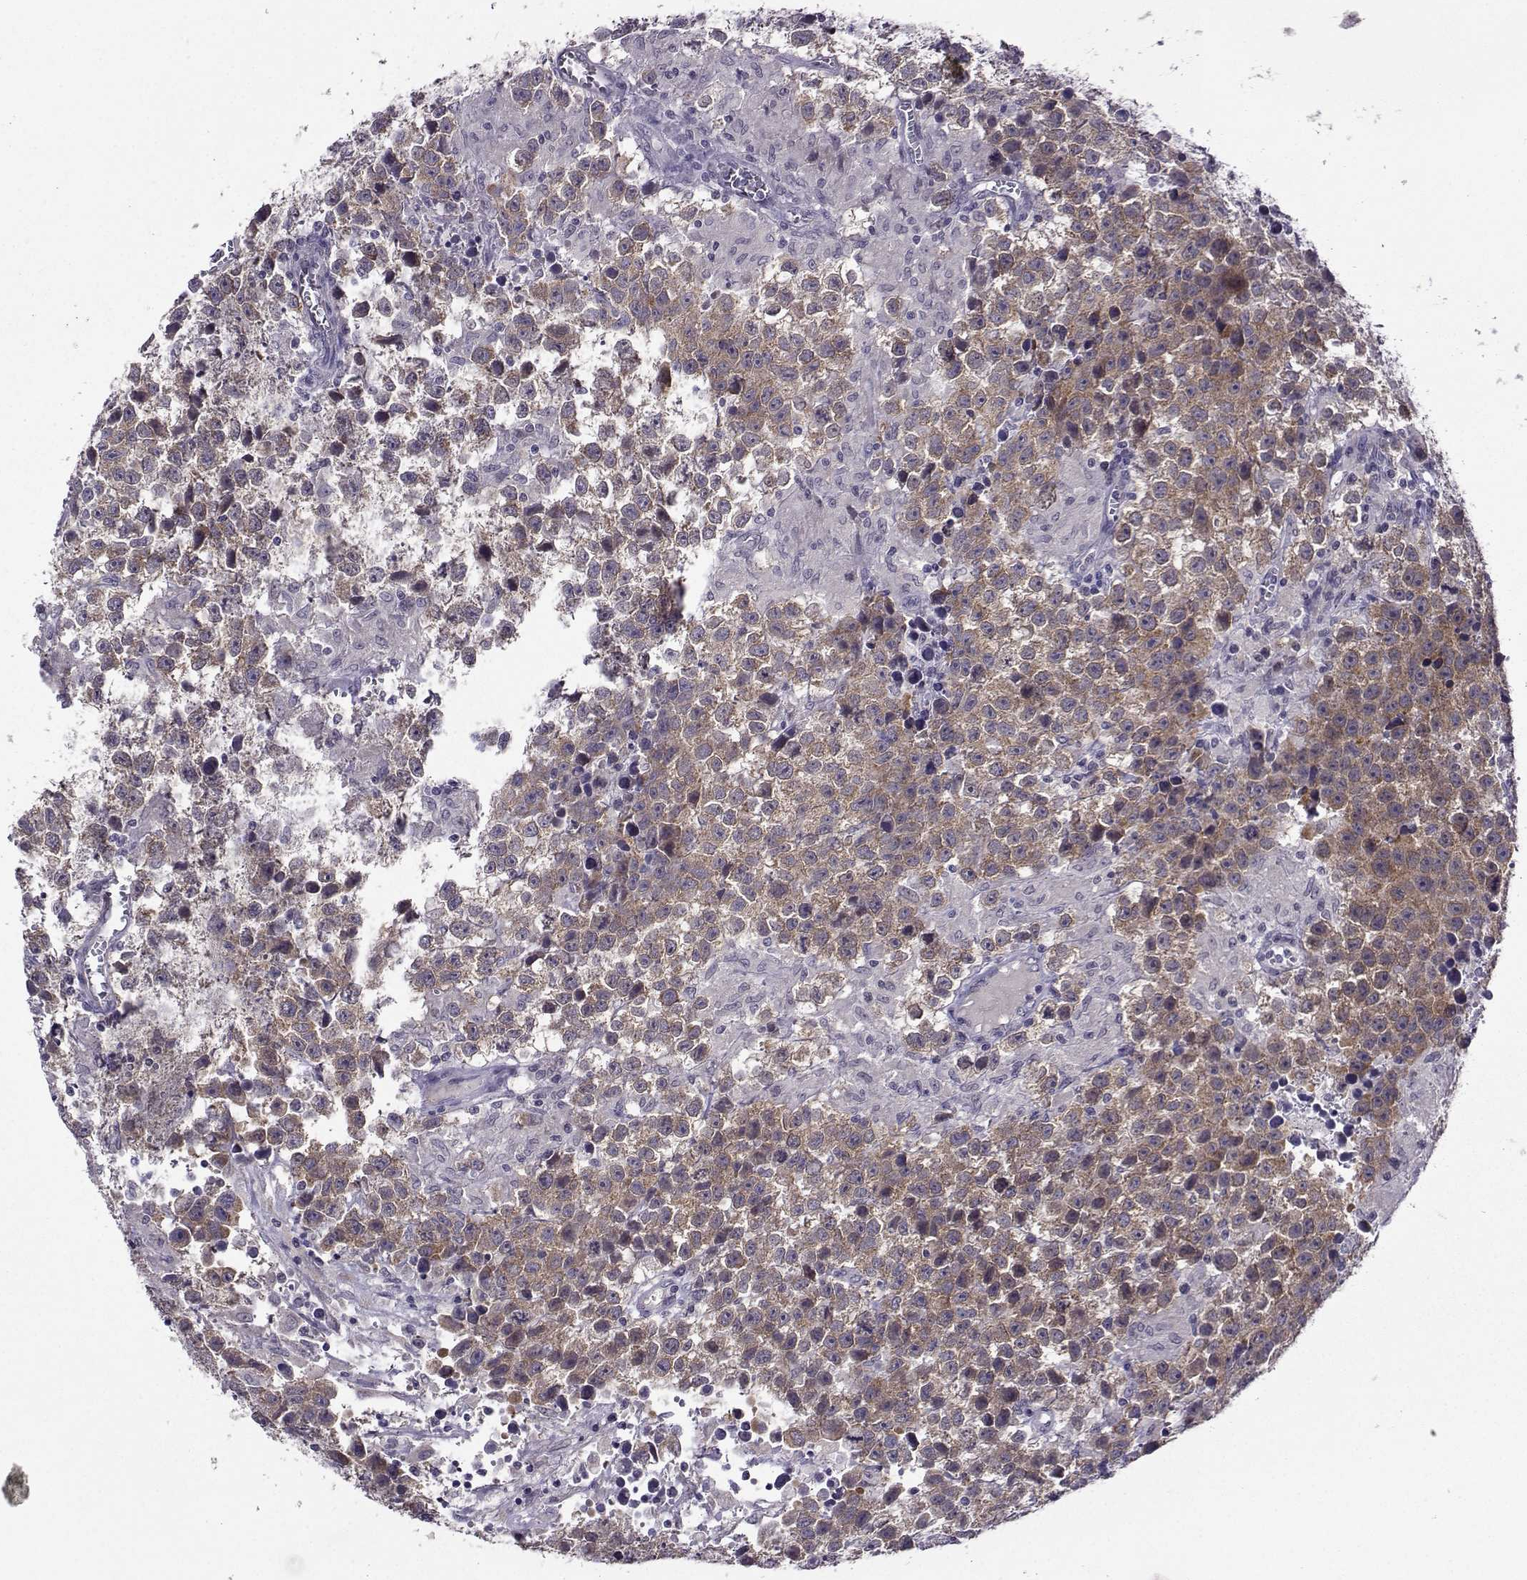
{"staining": {"intensity": "moderate", "quantity": ">75%", "location": "cytoplasmic/membranous"}, "tissue": "testis cancer", "cell_type": "Tumor cells", "image_type": "cancer", "snomed": [{"axis": "morphology", "description": "Seminoma, NOS"}, {"axis": "topography", "description": "Testis"}], "caption": "Approximately >75% of tumor cells in human testis seminoma demonstrate moderate cytoplasmic/membranous protein expression as visualized by brown immunohistochemical staining.", "gene": "DDX20", "patient": {"sex": "male", "age": 43}}